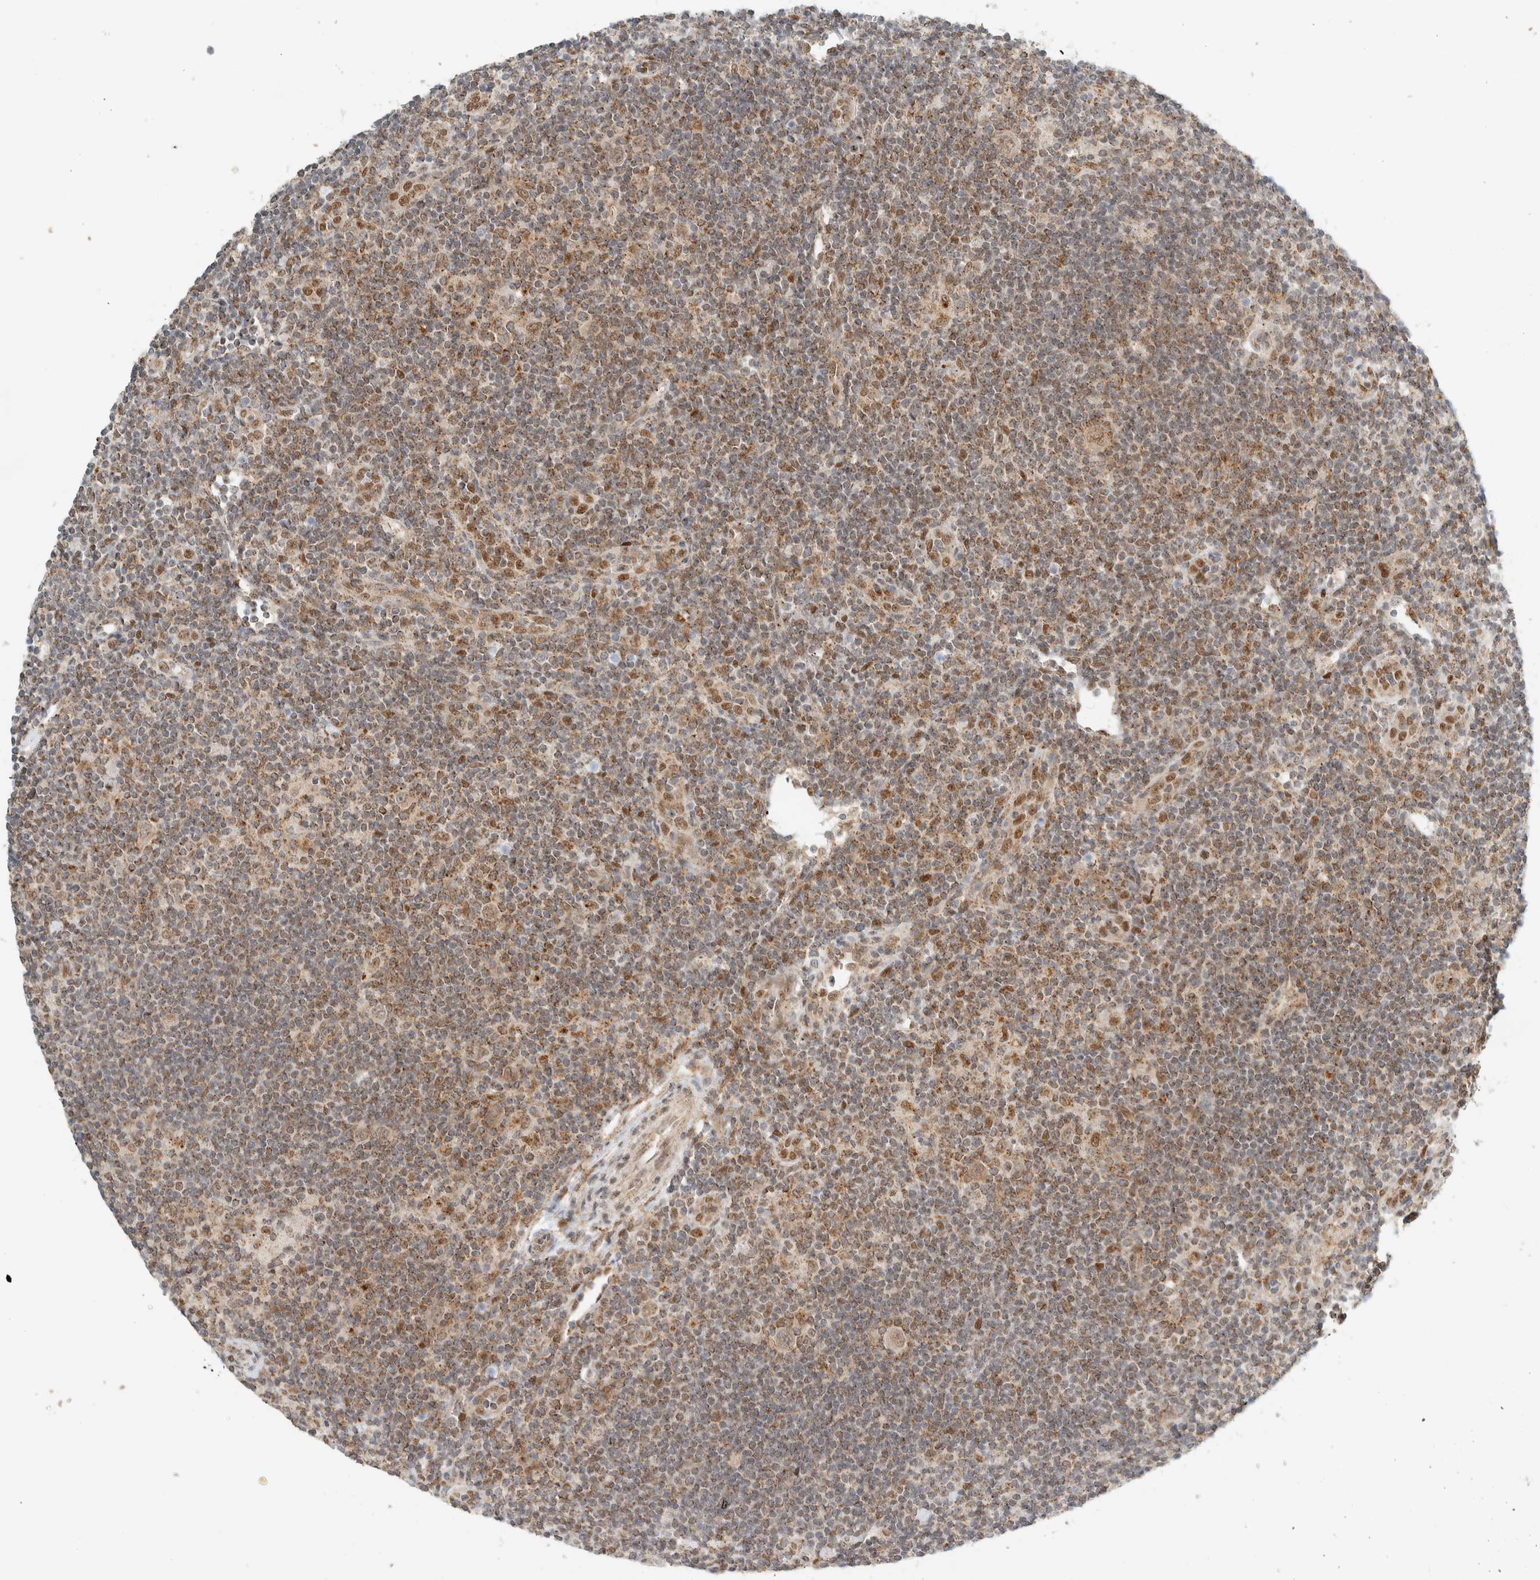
{"staining": {"intensity": "weak", "quantity": ">75%", "location": "nuclear"}, "tissue": "lymphoma", "cell_type": "Tumor cells", "image_type": "cancer", "snomed": [{"axis": "morphology", "description": "Hodgkin's disease, NOS"}, {"axis": "topography", "description": "Lymph node"}], "caption": "Tumor cells reveal low levels of weak nuclear positivity in about >75% of cells in Hodgkin's disease. (DAB = brown stain, brightfield microscopy at high magnification).", "gene": "TFE3", "patient": {"sex": "female", "age": 57}}